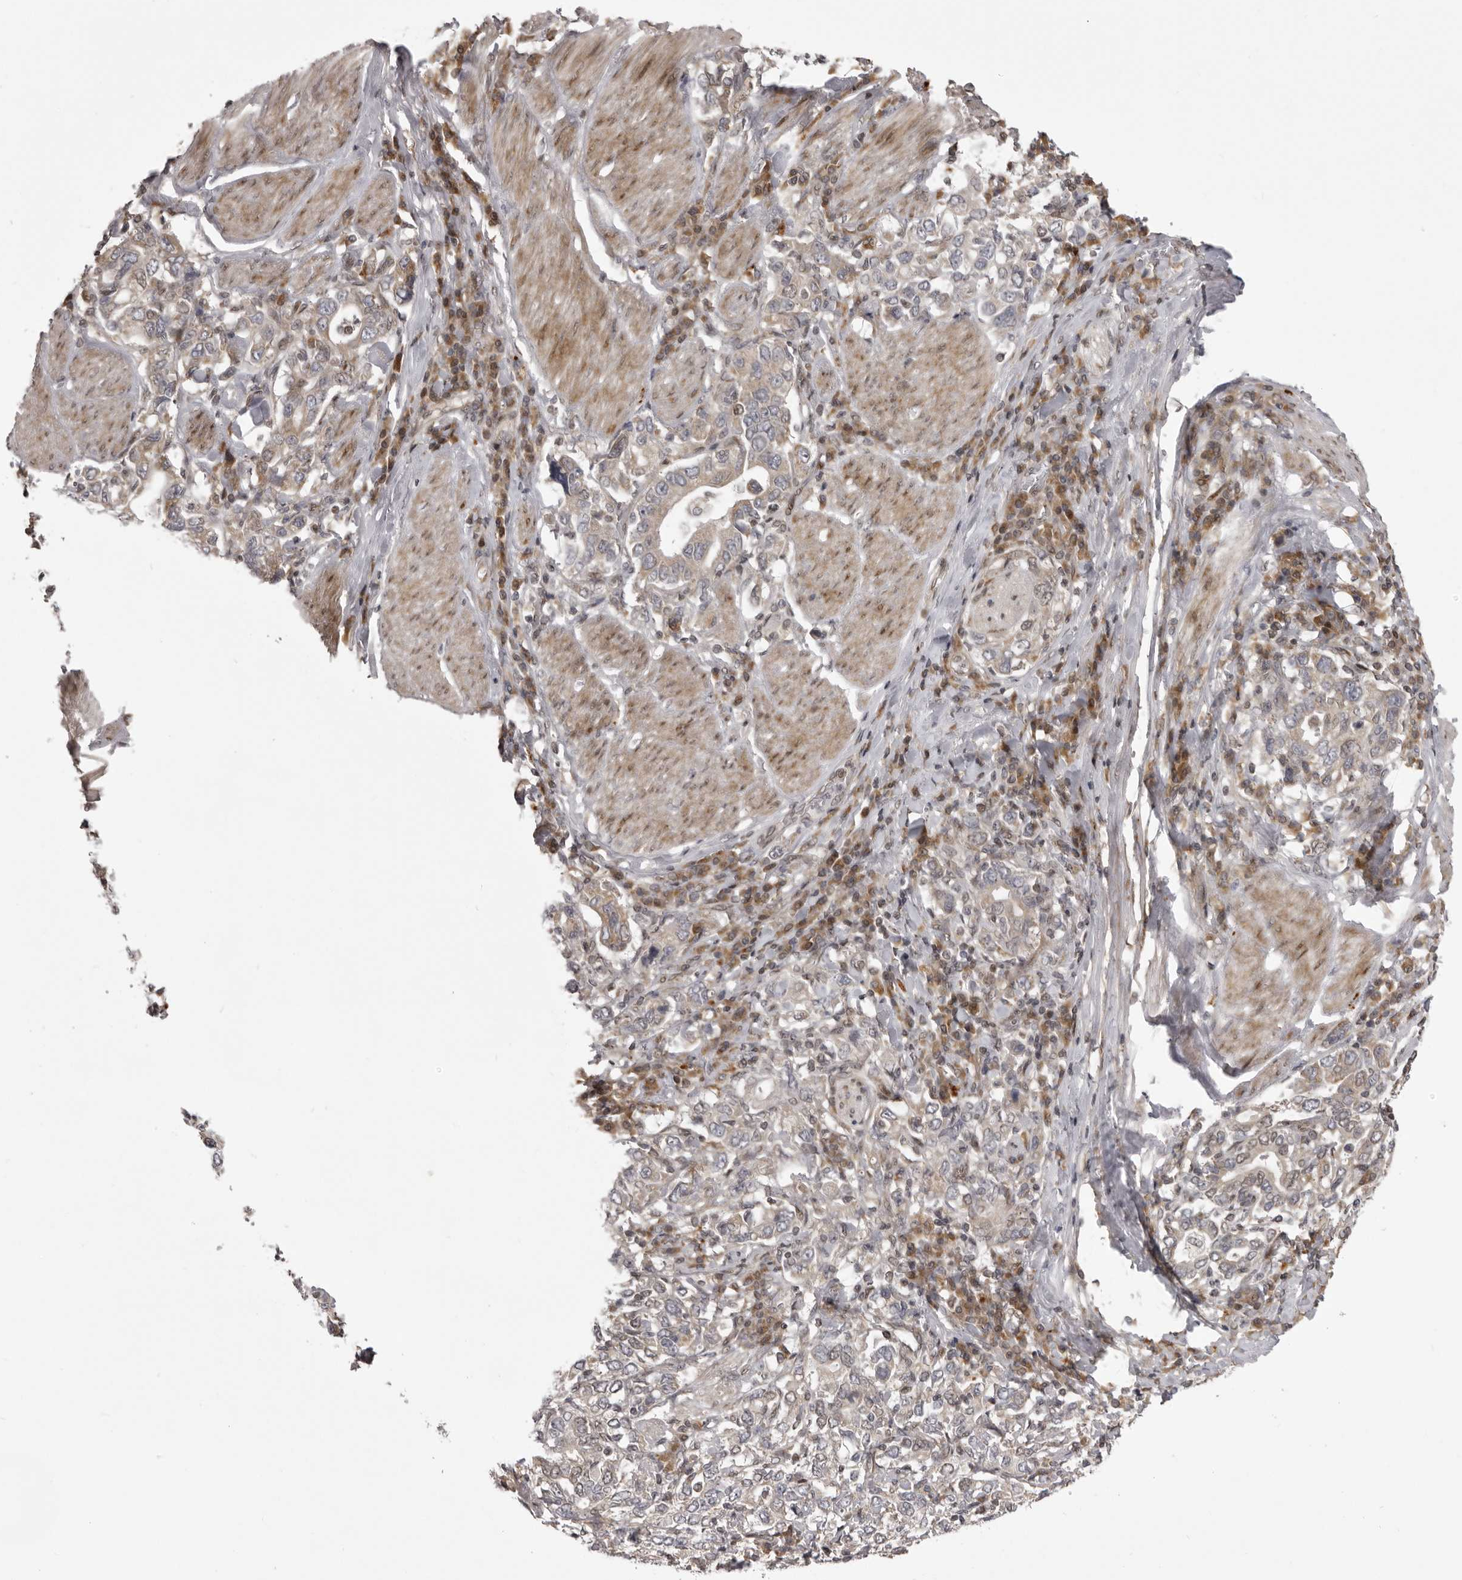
{"staining": {"intensity": "weak", "quantity": "<25%", "location": "cytoplasmic/membranous"}, "tissue": "stomach cancer", "cell_type": "Tumor cells", "image_type": "cancer", "snomed": [{"axis": "morphology", "description": "Adenocarcinoma, NOS"}, {"axis": "topography", "description": "Stomach, upper"}], "caption": "Protein analysis of stomach adenocarcinoma displays no significant staining in tumor cells. (DAB IHC with hematoxylin counter stain).", "gene": "C1orf109", "patient": {"sex": "male", "age": 62}}